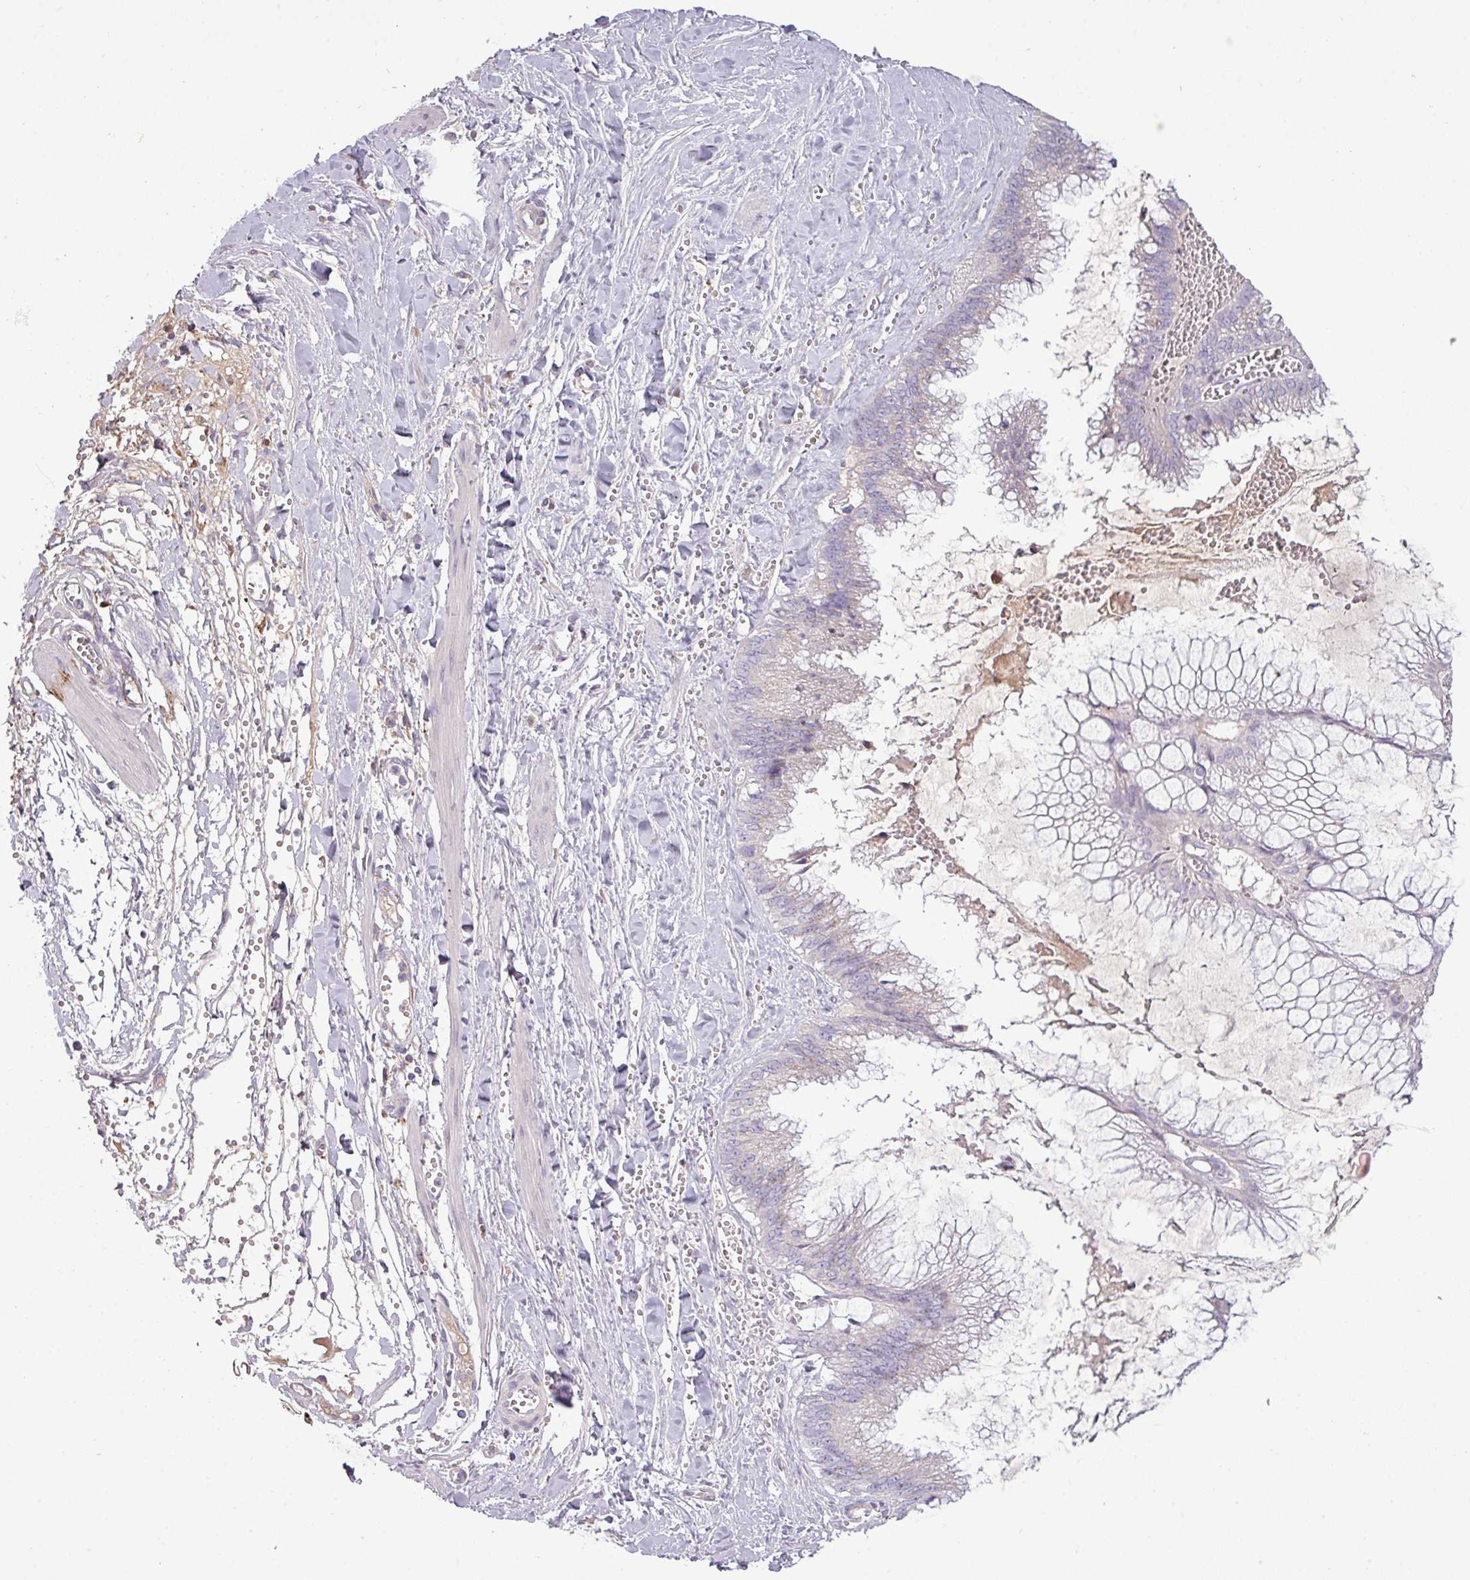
{"staining": {"intensity": "negative", "quantity": "none", "location": "none"}, "tissue": "ovarian cancer", "cell_type": "Tumor cells", "image_type": "cancer", "snomed": [{"axis": "morphology", "description": "Cystadenocarcinoma, mucinous, NOS"}, {"axis": "topography", "description": "Ovary"}], "caption": "Tumor cells show no significant staining in mucinous cystadenocarcinoma (ovarian). (DAB IHC, high magnification).", "gene": "C4B", "patient": {"sex": "female", "age": 44}}